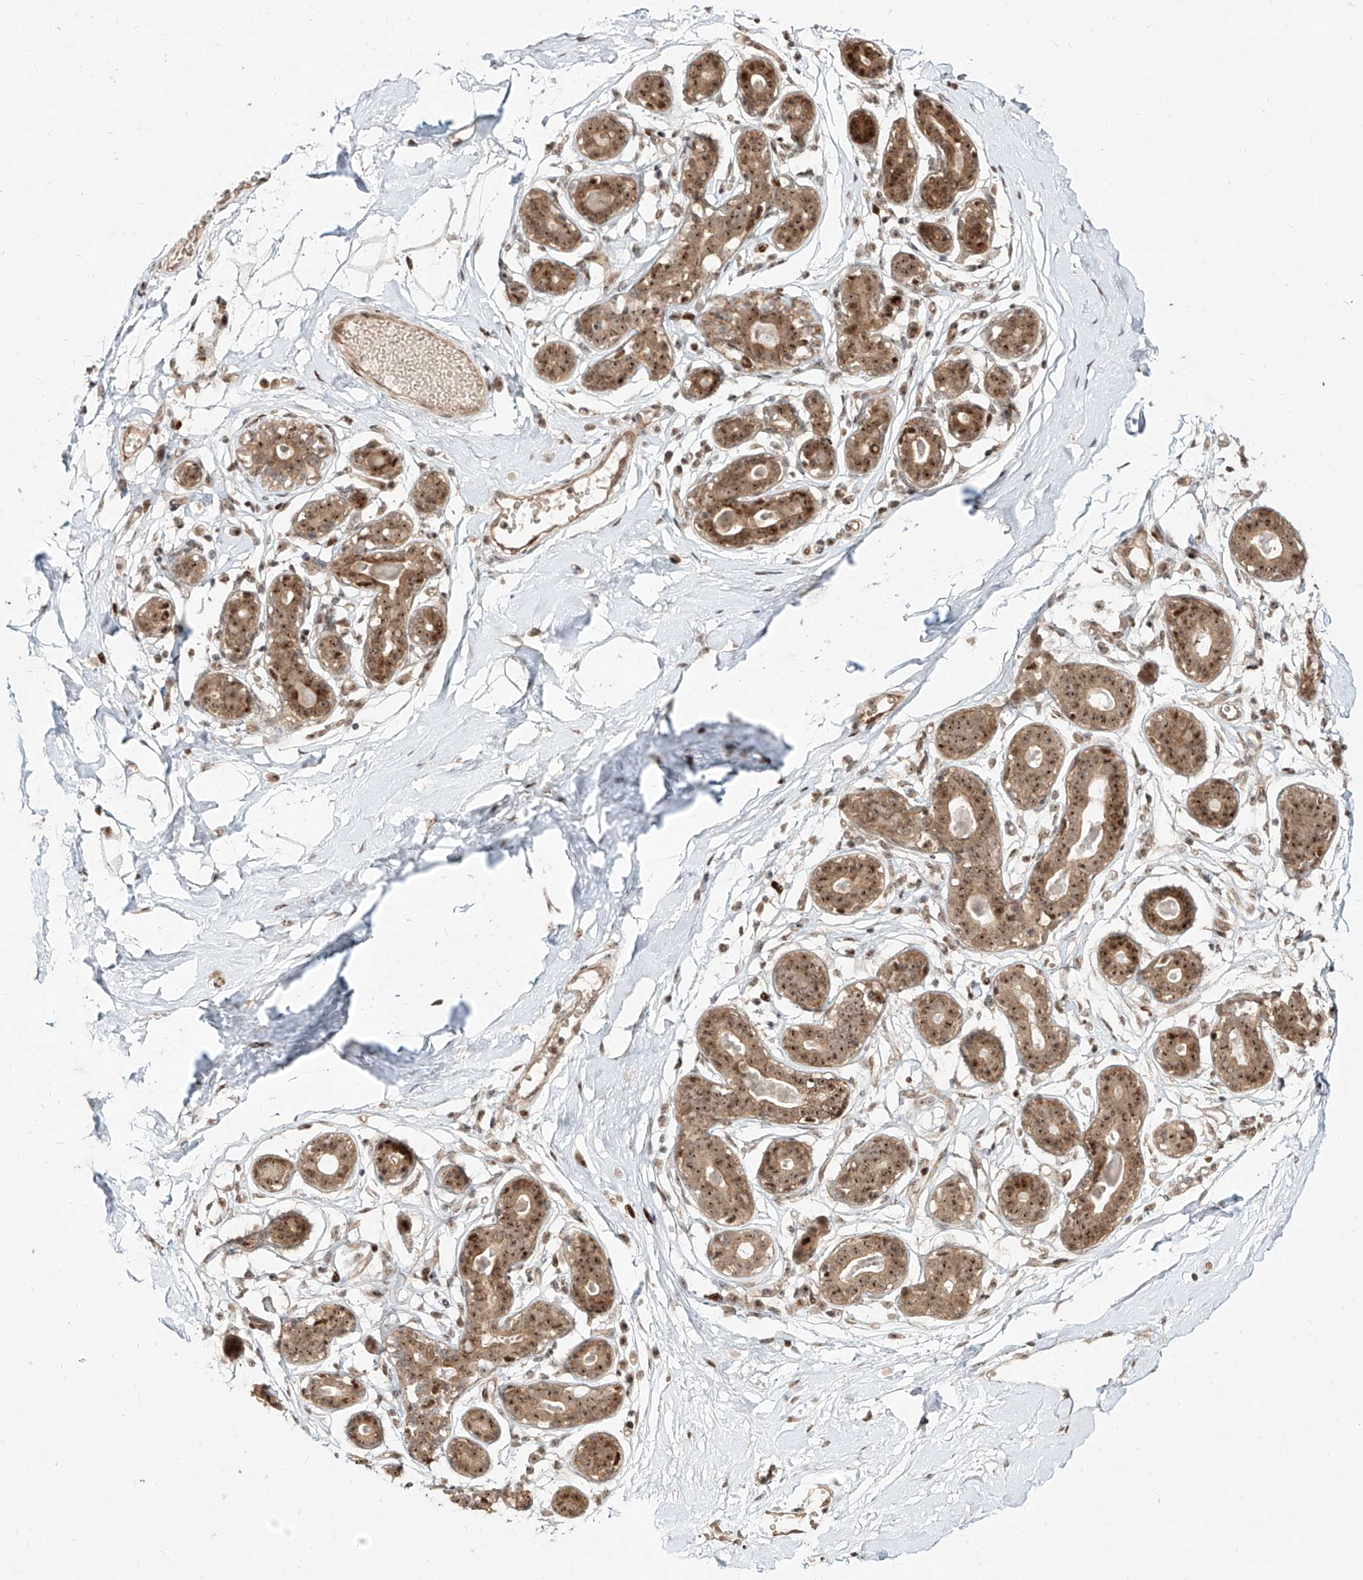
{"staining": {"intensity": "moderate", "quantity": ">75%", "location": "cytoplasmic/membranous,nuclear"}, "tissue": "breast", "cell_type": "Adipocytes", "image_type": "normal", "snomed": [{"axis": "morphology", "description": "Normal tissue, NOS"}, {"axis": "topography", "description": "Breast"}], "caption": "This is a micrograph of immunohistochemistry staining of unremarkable breast, which shows moderate staining in the cytoplasmic/membranous,nuclear of adipocytes.", "gene": "ZNF710", "patient": {"sex": "female", "age": 23}}